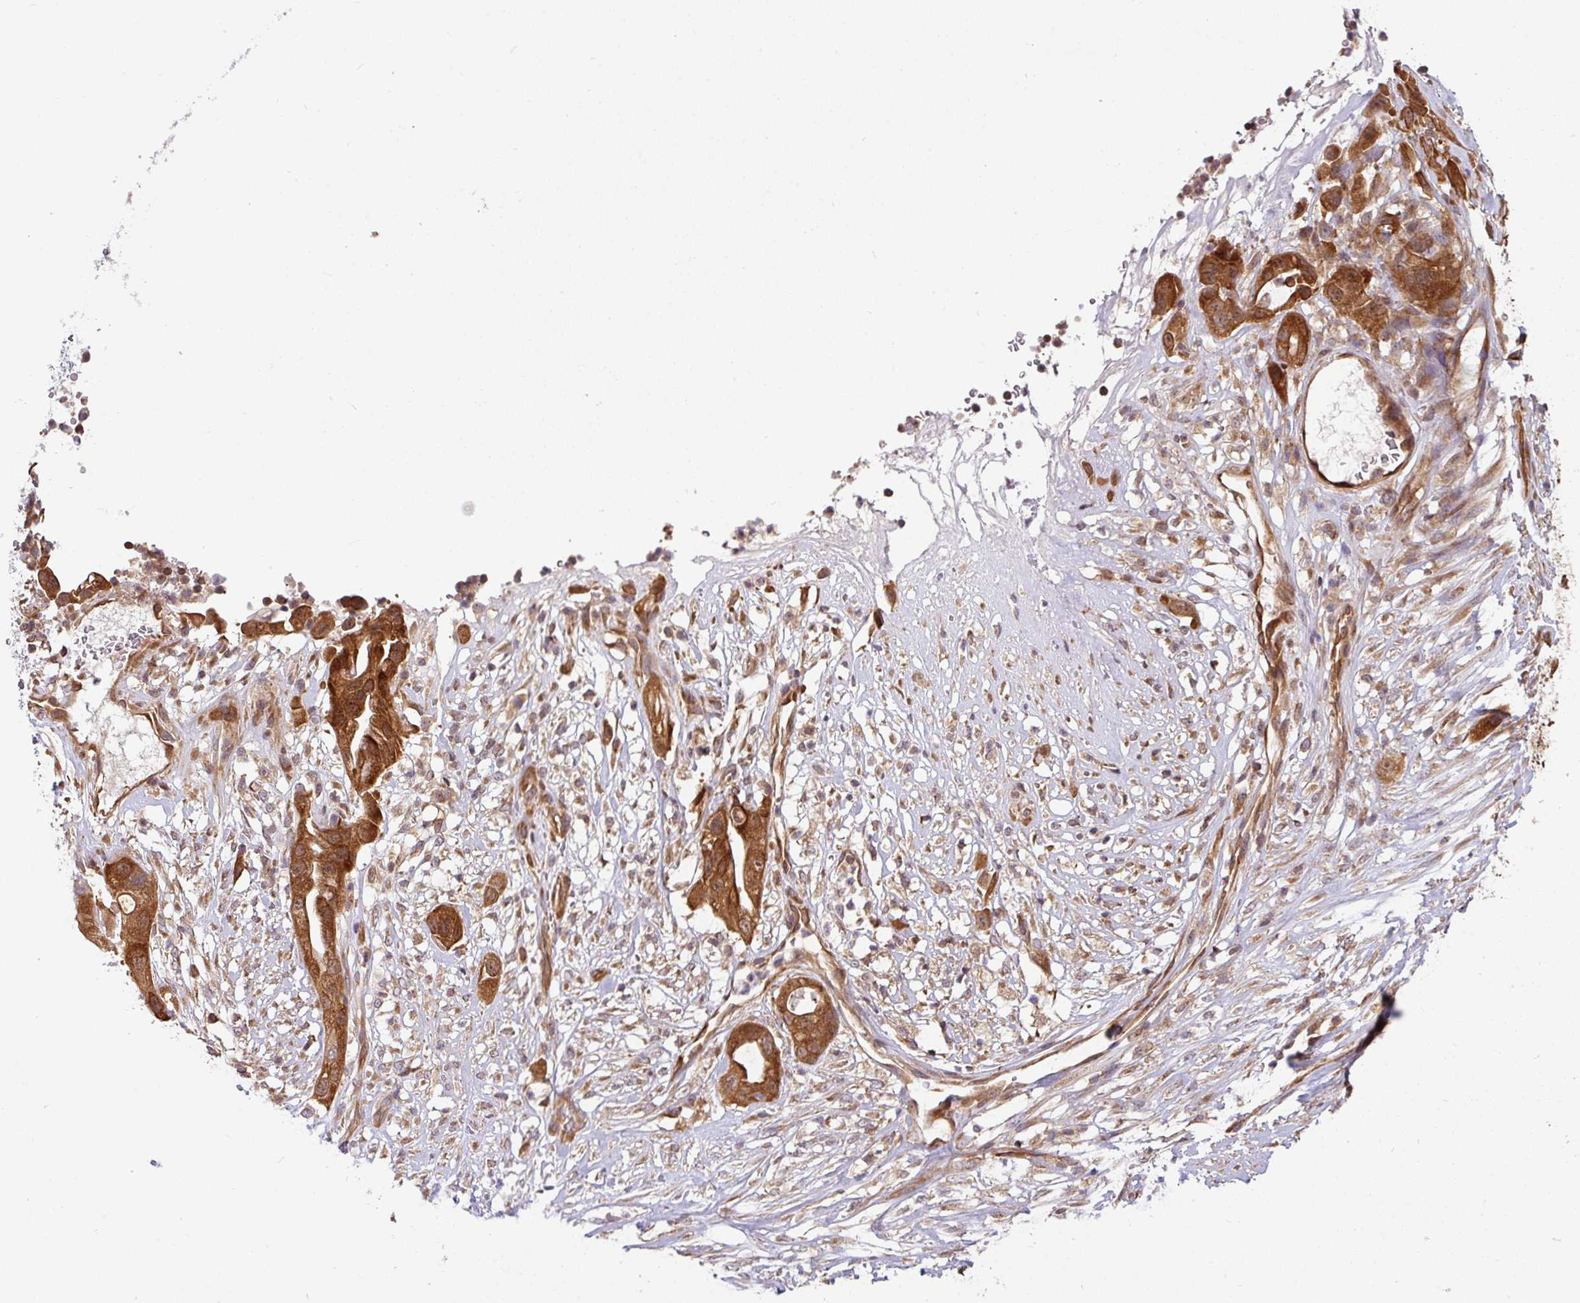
{"staining": {"intensity": "moderate", "quantity": ">75%", "location": "cytoplasmic/membranous,nuclear"}, "tissue": "pancreatic cancer", "cell_type": "Tumor cells", "image_type": "cancer", "snomed": [{"axis": "morphology", "description": "Adenocarcinoma, NOS"}, {"axis": "topography", "description": "Pancreas"}], "caption": "Immunohistochemistry (IHC) micrograph of neoplastic tissue: adenocarcinoma (pancreatic) stained using IHC shows medium levels of moderate protein expression localized specifically in the cytoplasmic/membranous and nuclear of tumor cells, appearing as a cytoplasmic/membranous and nuclear brown color.", "gene": "SHB", "patient": {"sex": "male", "age": 44}}